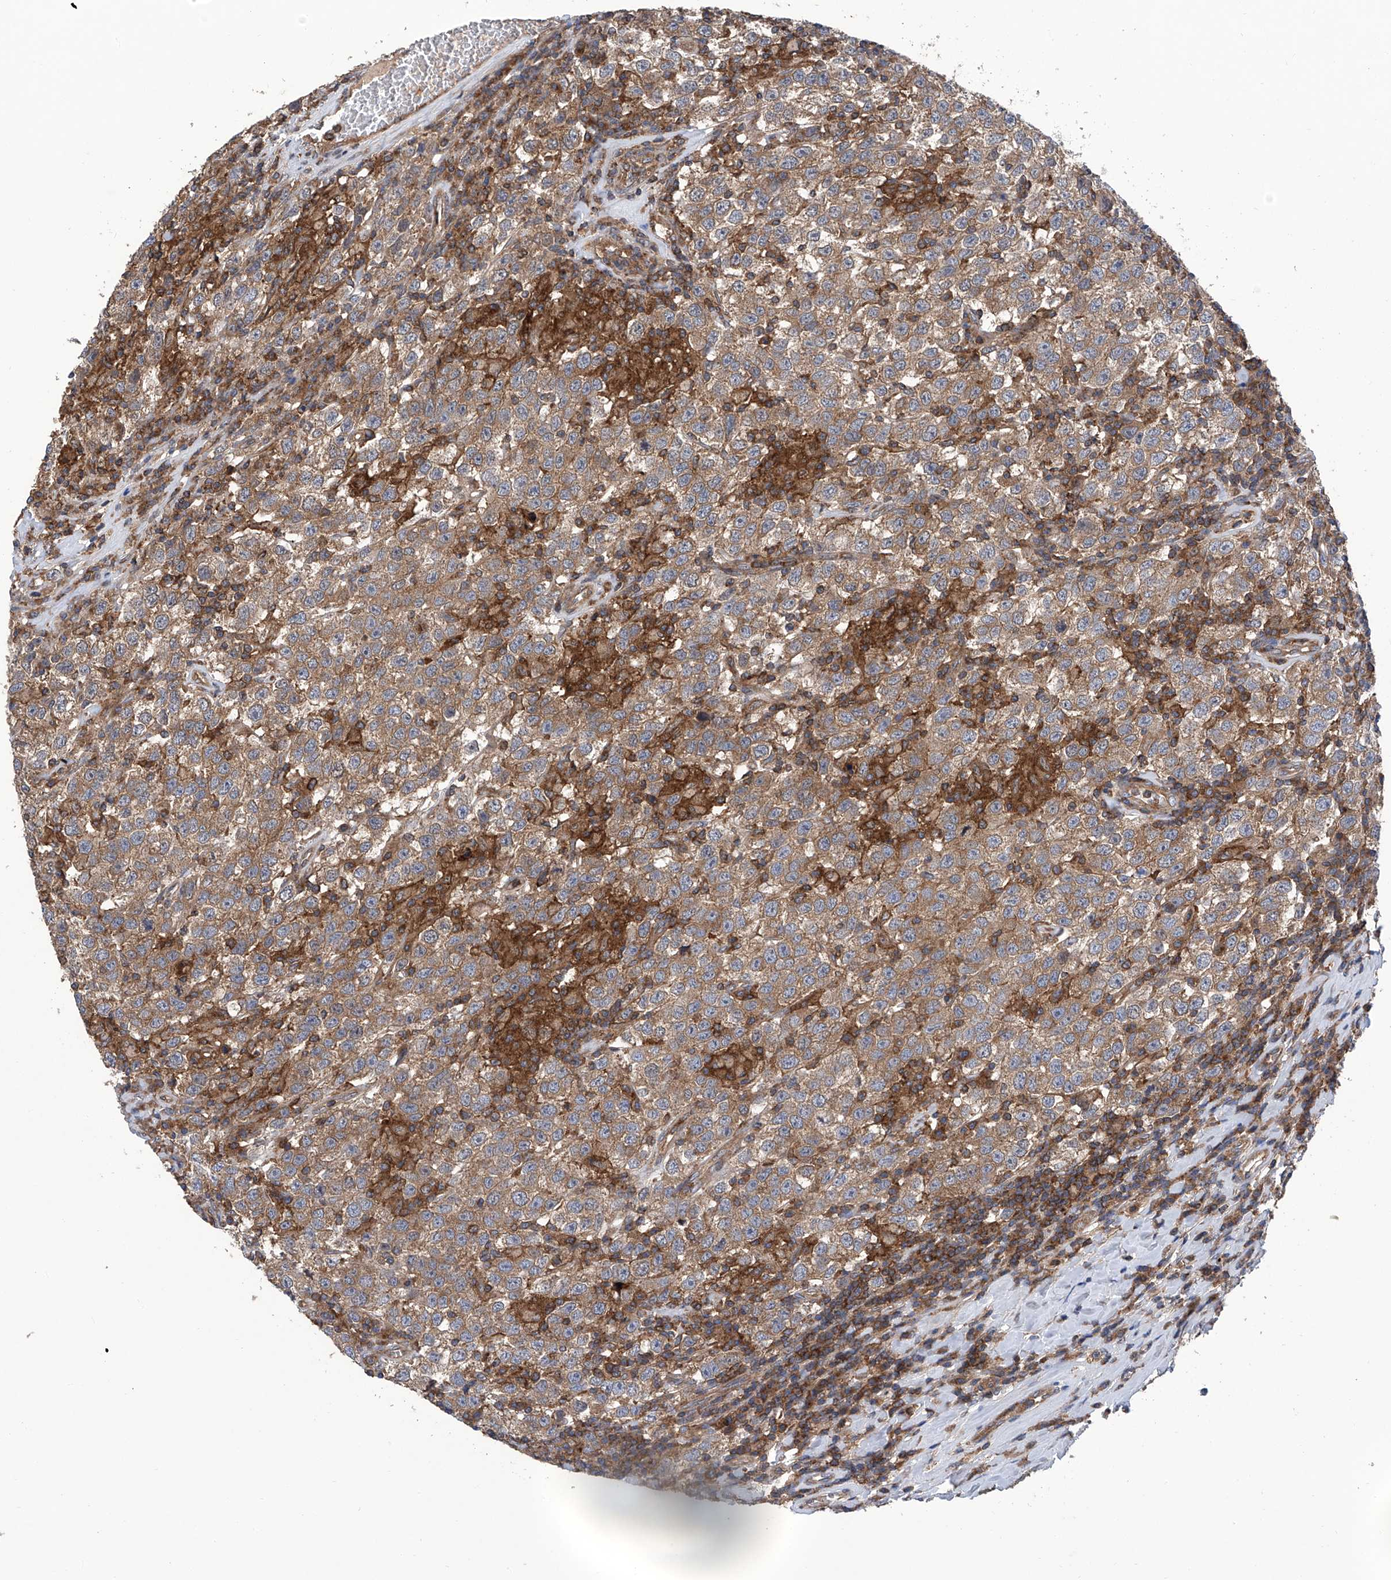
{"staining": {"intensity": "moderate", "quantity": ">75%", "location": "cytoplasmic/membranous"}, "tissue": "testis cancer", "cell_type": "Tumor cells", "image_type": "cancer", "snomed": [{"axis": "morphology", "description": "Seminoma, NOS"}, {"axis": "topography", "description": "Testis"}], "caption": "Brown immunohistochemical staining in testis seminoma reveals moderate cytoplasmic/membranous staining in about >75% of tumor cells.", "gene": "SMAP1", "patient": {"sex": "male", "age": 41}}